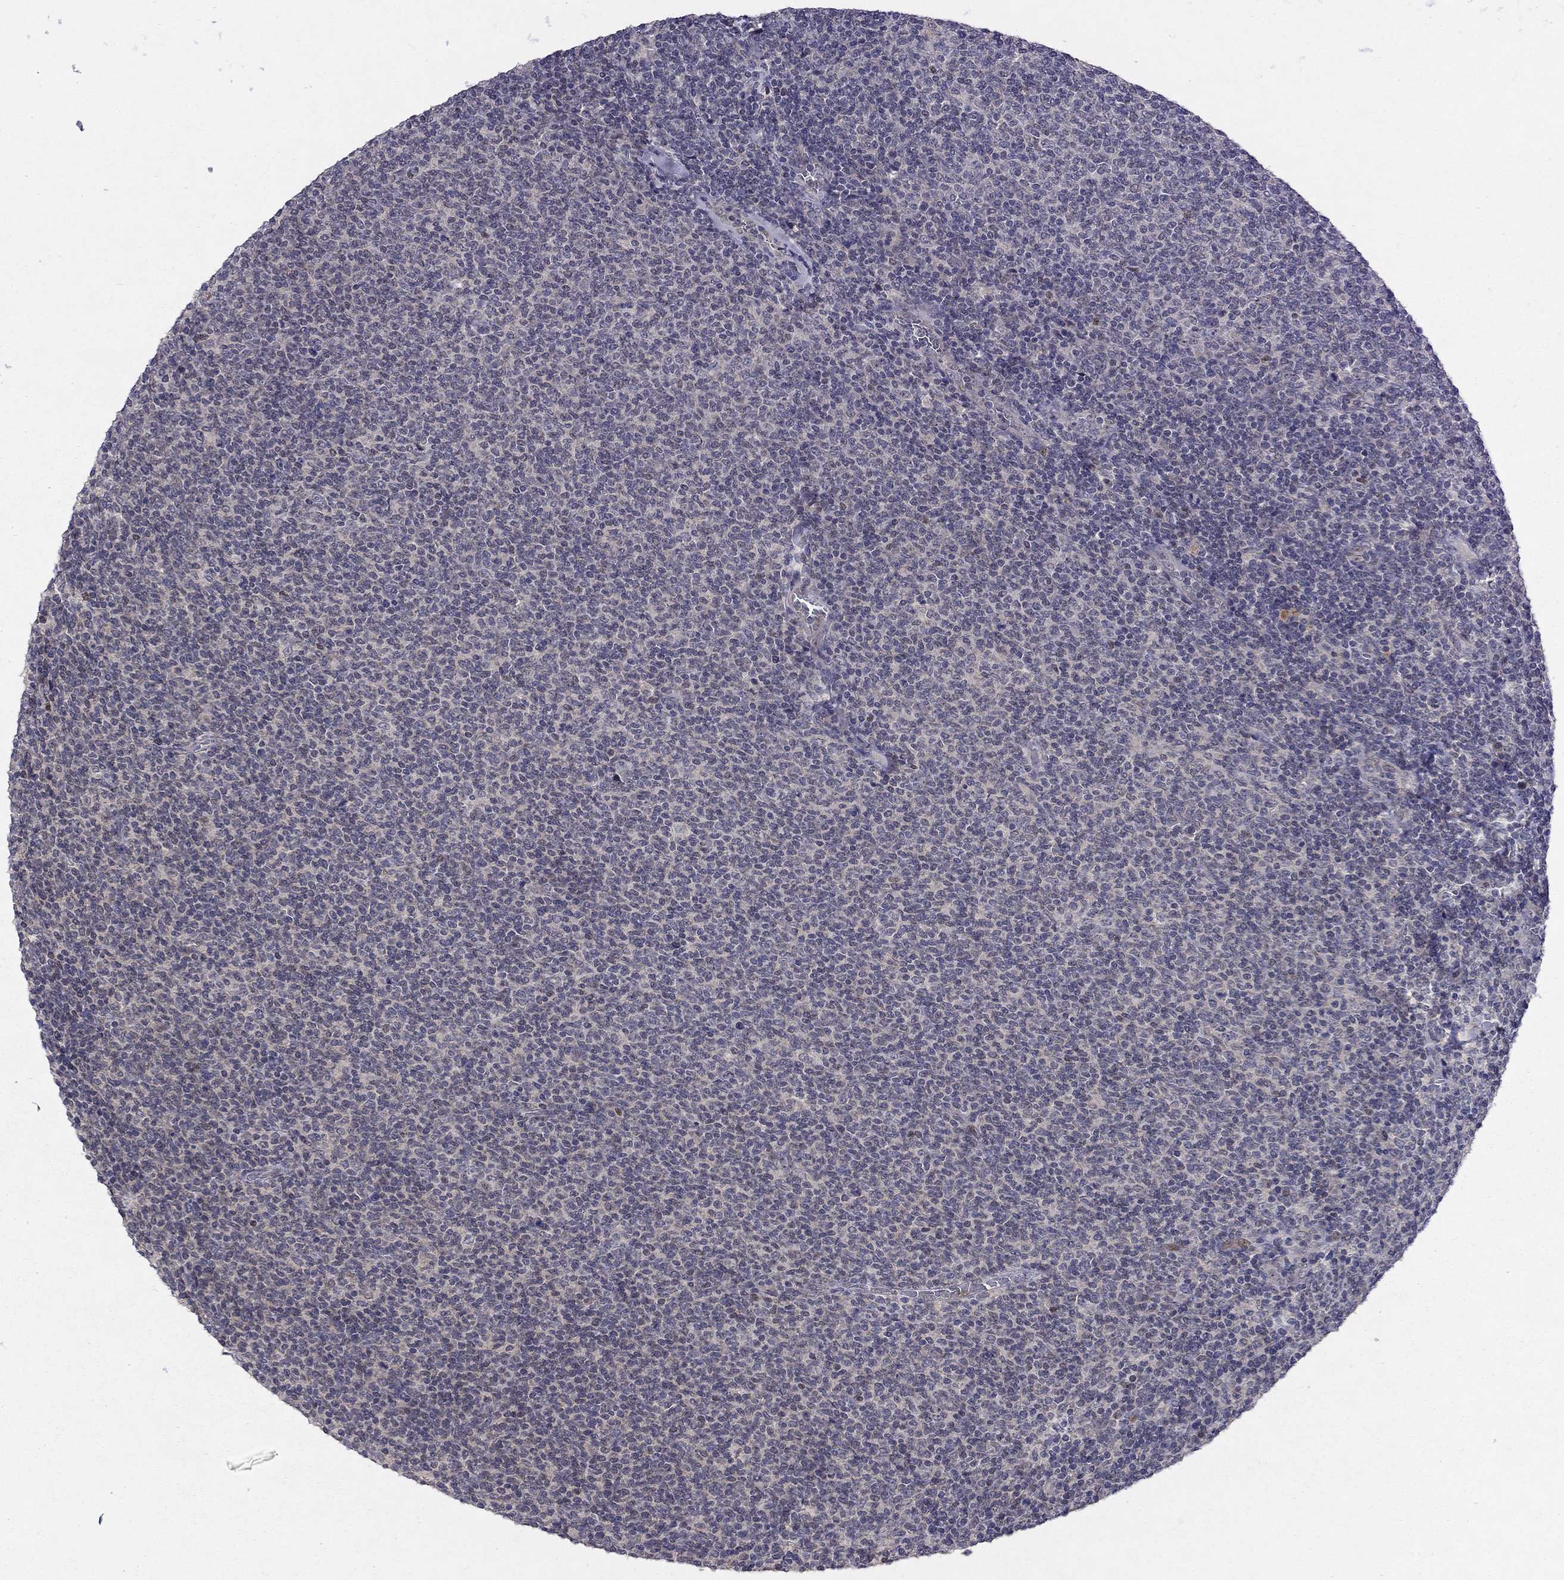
{"staining": {"intensity": "negative", "quantity": "none", "location": "none"}, "tissue": "lymphoma", "cell_type": "Tumor cells", "image_type": "cancer", "snomed": [{"axis": "morphology", "description": "Malignant lymphoma, non-Hodgkin's type, Low grade"}, {"axis": "topography", "description": "Lymph node"}], "caption": "This is an immunohistochemistry (IHC) image of malignant lymphoma, non-Hodgkin's type (low-grade). There is no positivity in tumor cells.", "gene": "ESR2", "patient": {"sex": "male", "age": 52}}